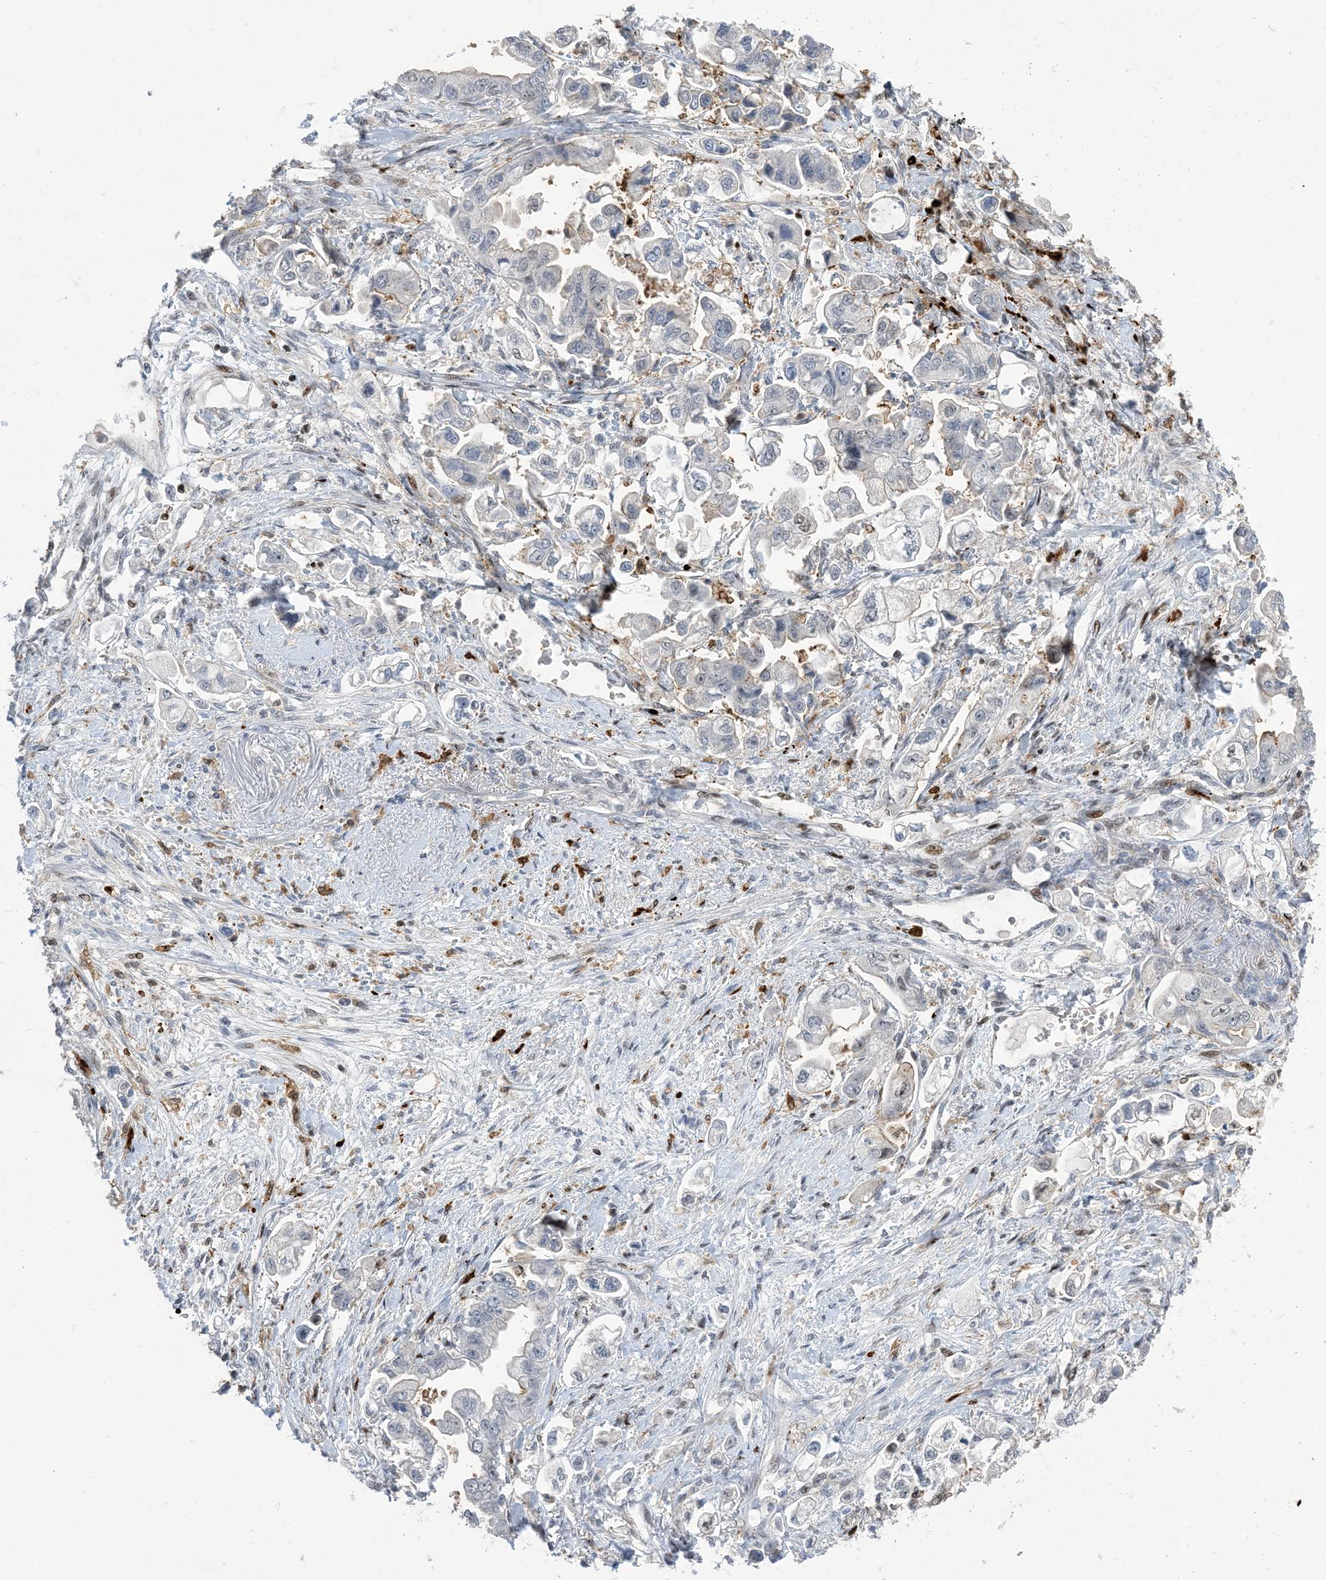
{"staining": {"intensity": "negative", "quantity": "none", "location": "none"}, "tissue": "stomach cancer", "cell_type": "Tumor cells", "image_type": "cancer", "snomed": [{"axis": "morphology", "description": "Adenocarcinoma, NOS"}, {"axis": "topography", "description": "Stomach"}], "caption": "Adenocarcinoma (stomach) was stained to show a protein in brown. There is no significant expression in tumor cells.", "gene": "SLC25A53", "patient": {"sex": "male", "age": 62}}